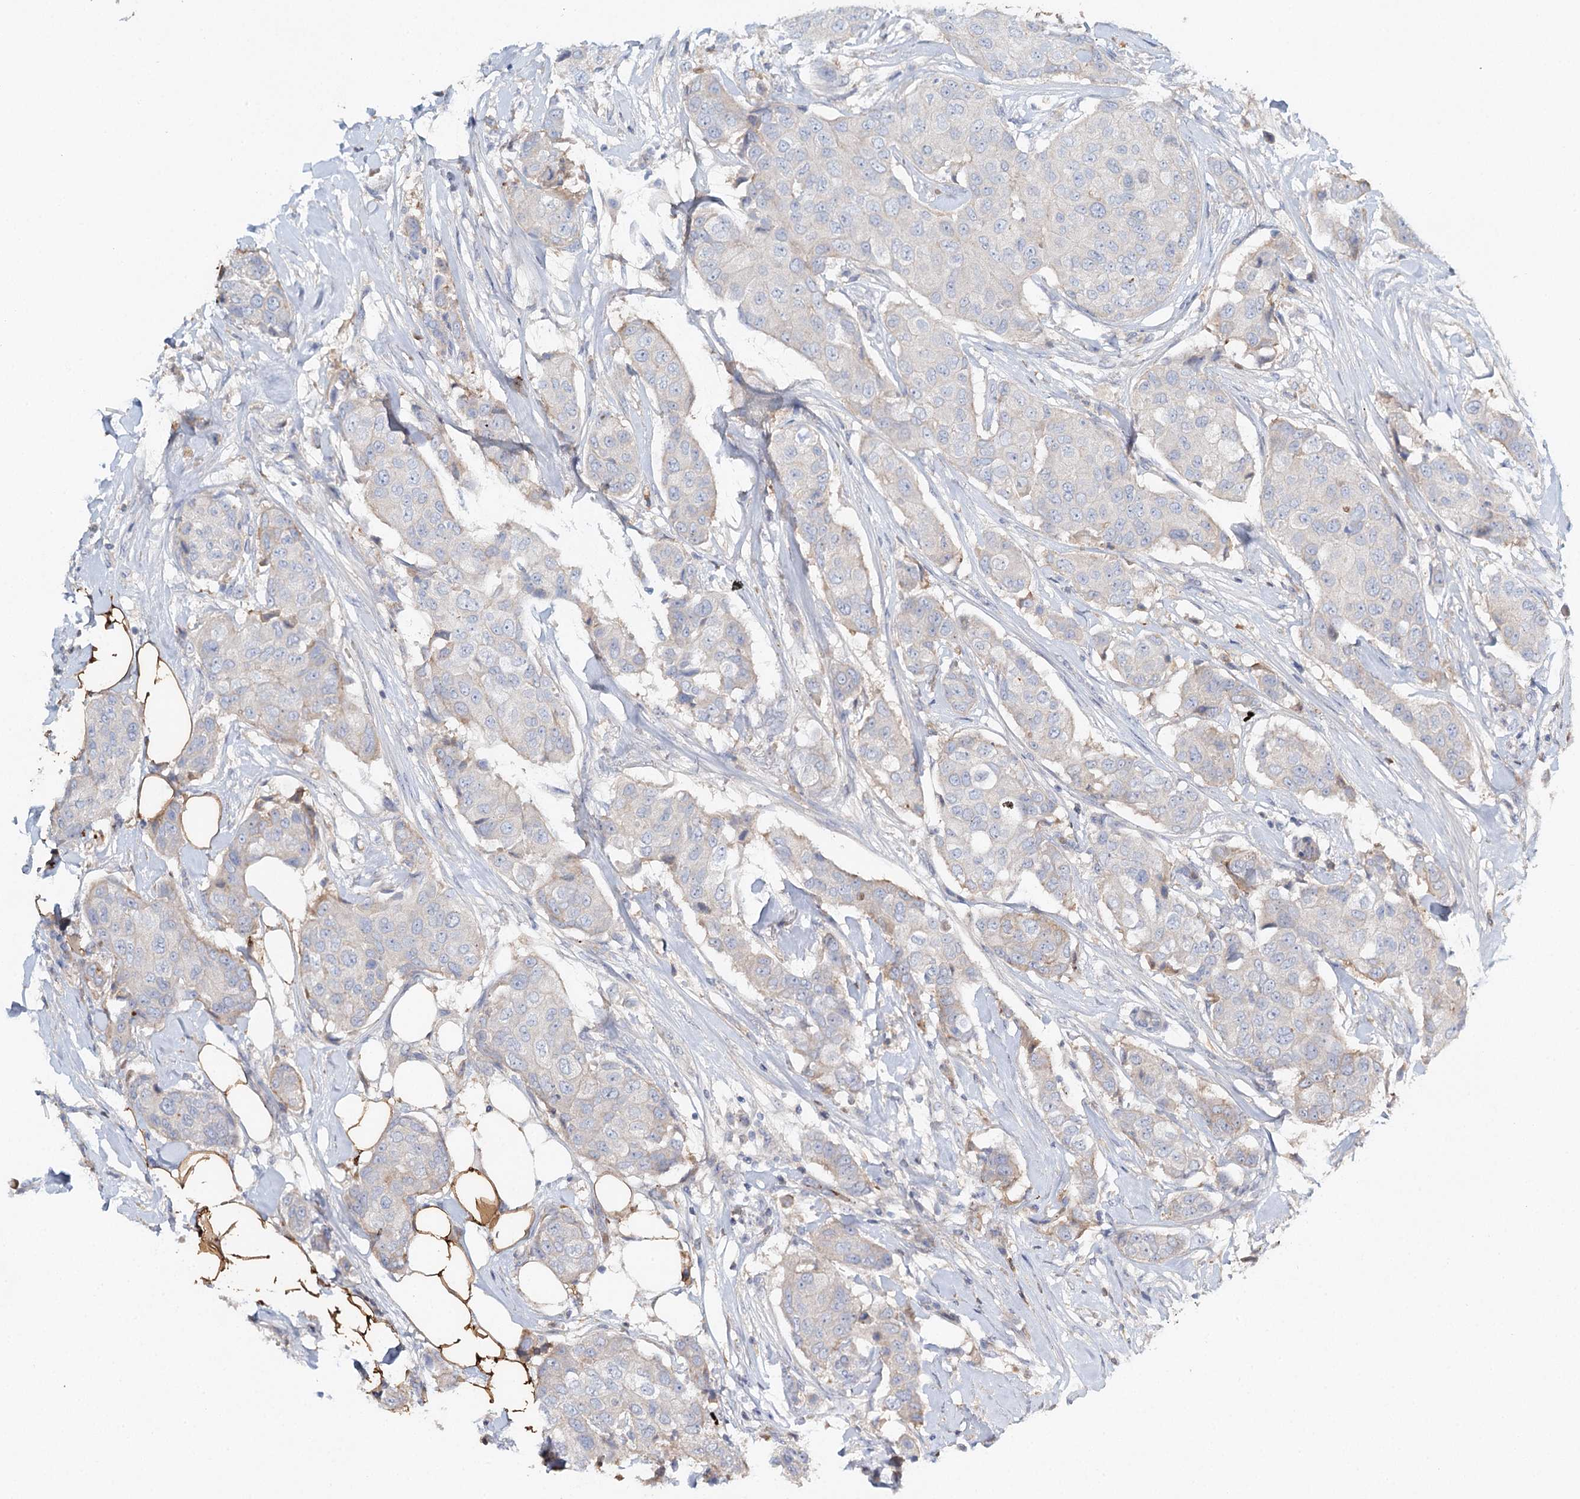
{"staining": {"intensity": "weak", "quantity": "<25%", "location": "cytoplasmic/membranous"}, "tissue": "breast cancer", "cell_type": "Tumor cells", "image_type": "cancer", "snomed": [{"axis": "morphology", "description": "Duct carcinoma"}, {"axis": "topography", "description": "Breast"}], "caption": "A micrograph of breast cancer (intraductal carcinoma) stained for a protein reveals no brown staining in tumor cells.", "gene": "ALKBH8", "patient": {"sex": "female", "age": 80}}